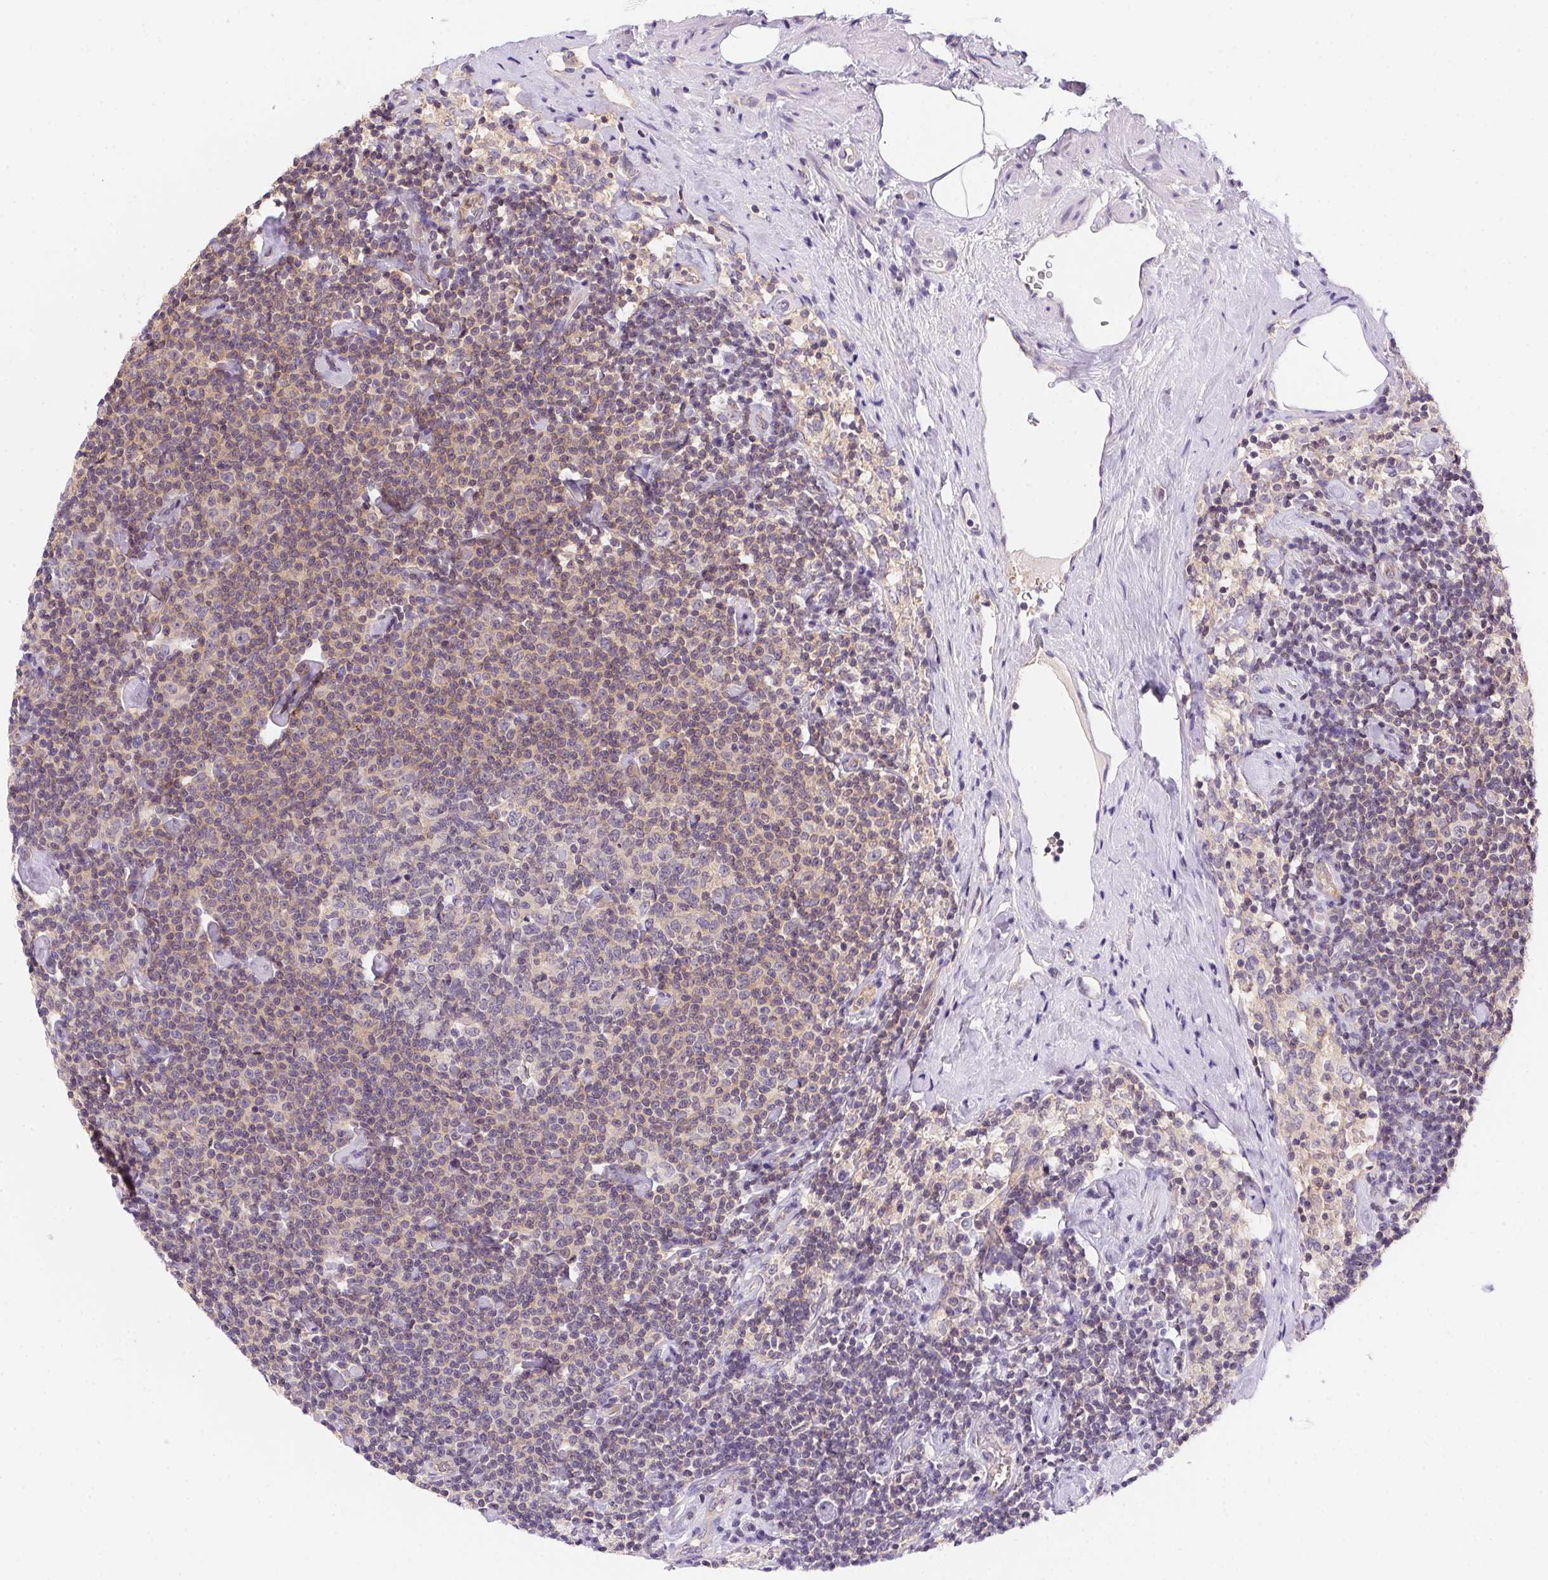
{"staining": {"intensity": "negative", "quantity": "none", "location": "none"}, "tissue": "lymphoma", "cell_type": "Tumor cells", "image_type": "cancer", "snomed": [{"axis": "morphology", "description": "Malignant lymphoma, non-Hodgkin's type, Low grade"}, {"axis": "topography", "description": "Lymph node"}], "caption": "An image of human lymphoma is negative for staining in tumor cells. (DAB immunohistochemistry (IHC) with hematoxylin counter stain).", "gene": "PRKAA1", "patient": {"sex": "male", "age": 81}}